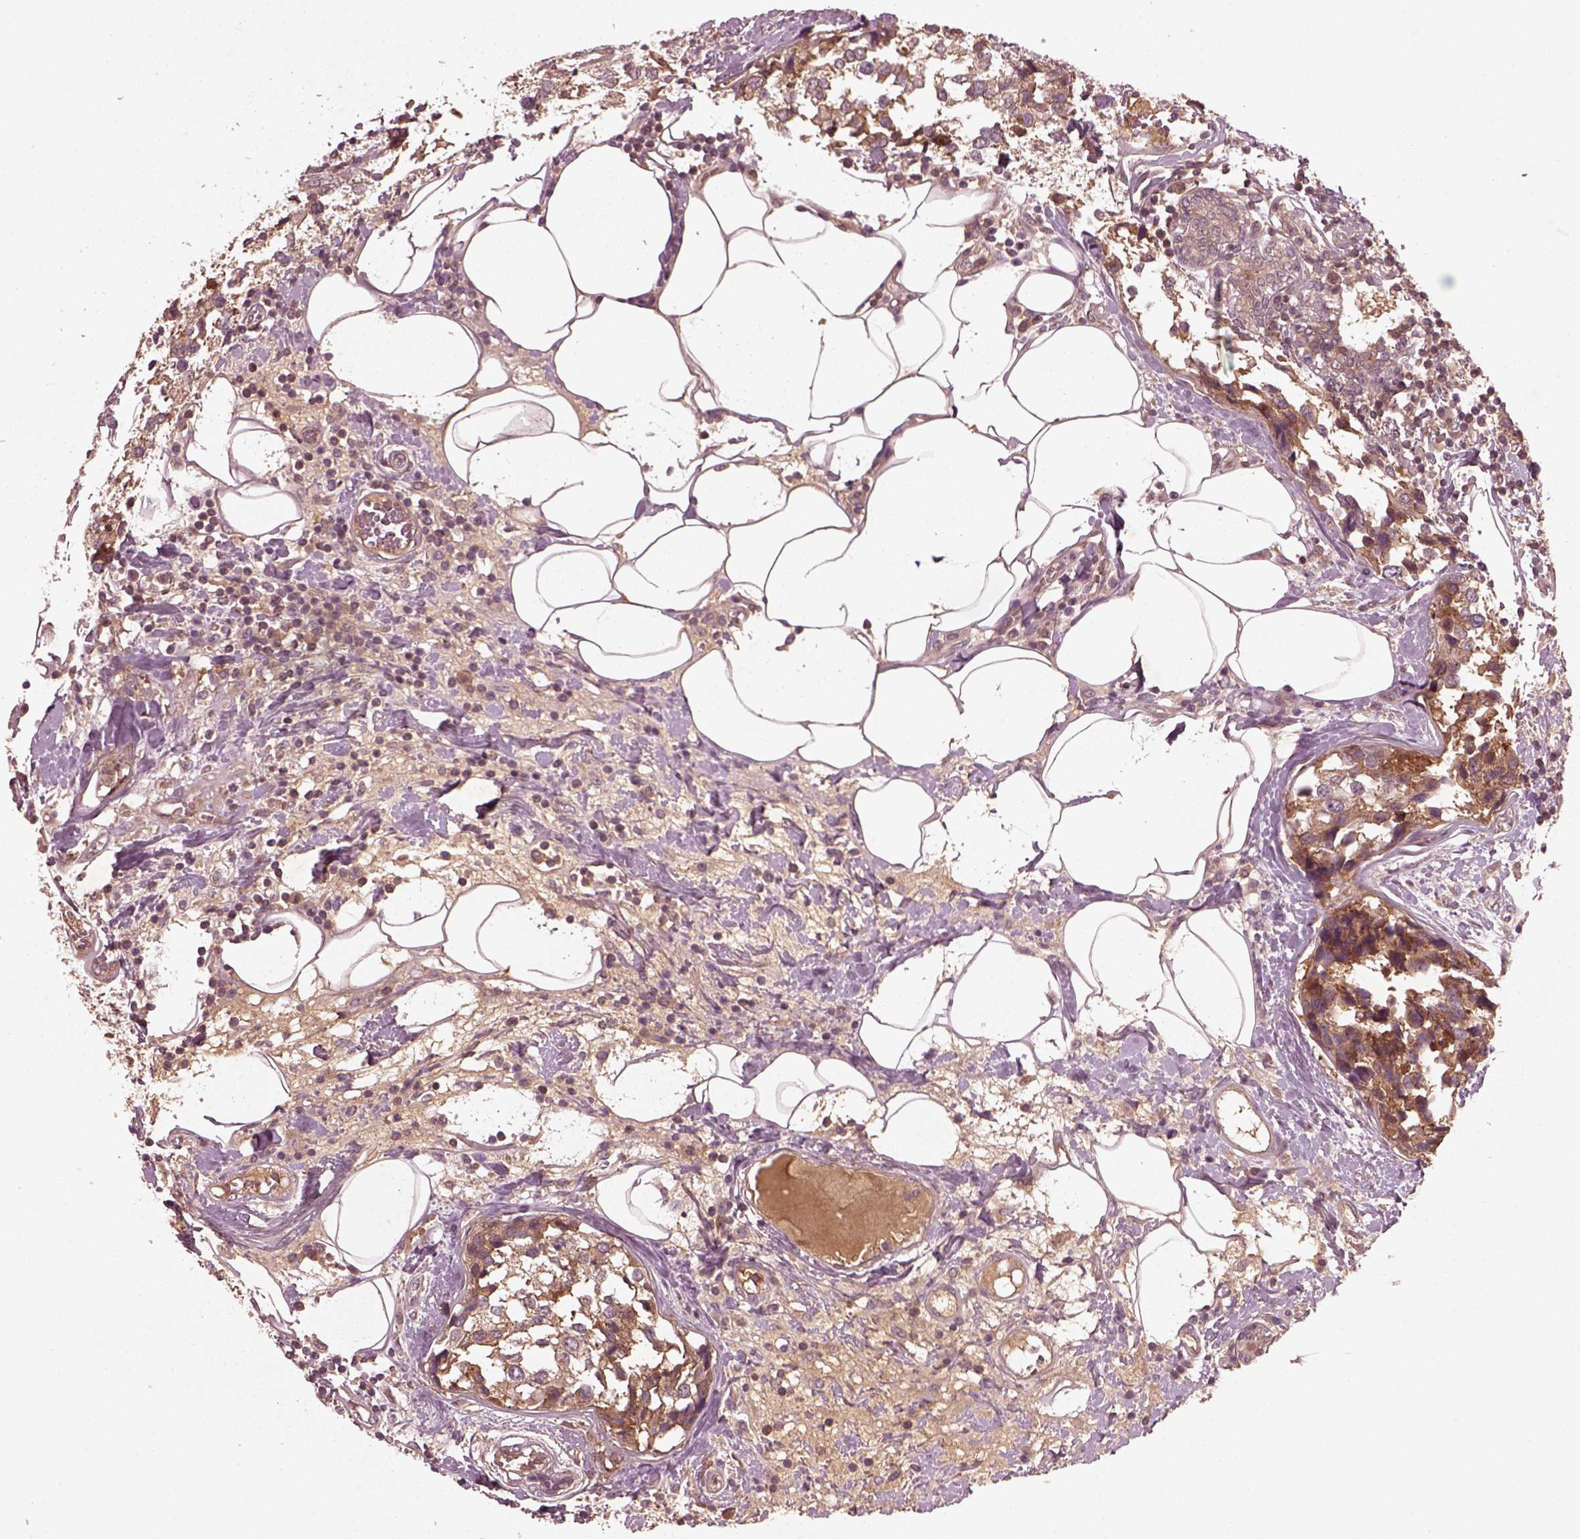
{"staining": {"intensity": "strong", "quantity": ">75%", "location": "cytoplasmic/membranous"}, "tissue": "breast cancer", "cell_type": "Tumor cells", "image_type": "cancer", "snomed": [{"axis": "morphology", "description": "Lobular carcinoma"}, {"axis": "topography", "description": "Breast"}], "caption": "Immunohistochemical staining of breast cancer (lobular carcinoma) displays high levels of strong cytoplasmic/membranous positivity in about >75% of tumor cells.", "gene": "FAM234A", "patient": {"sex": "female", "age": 59}}